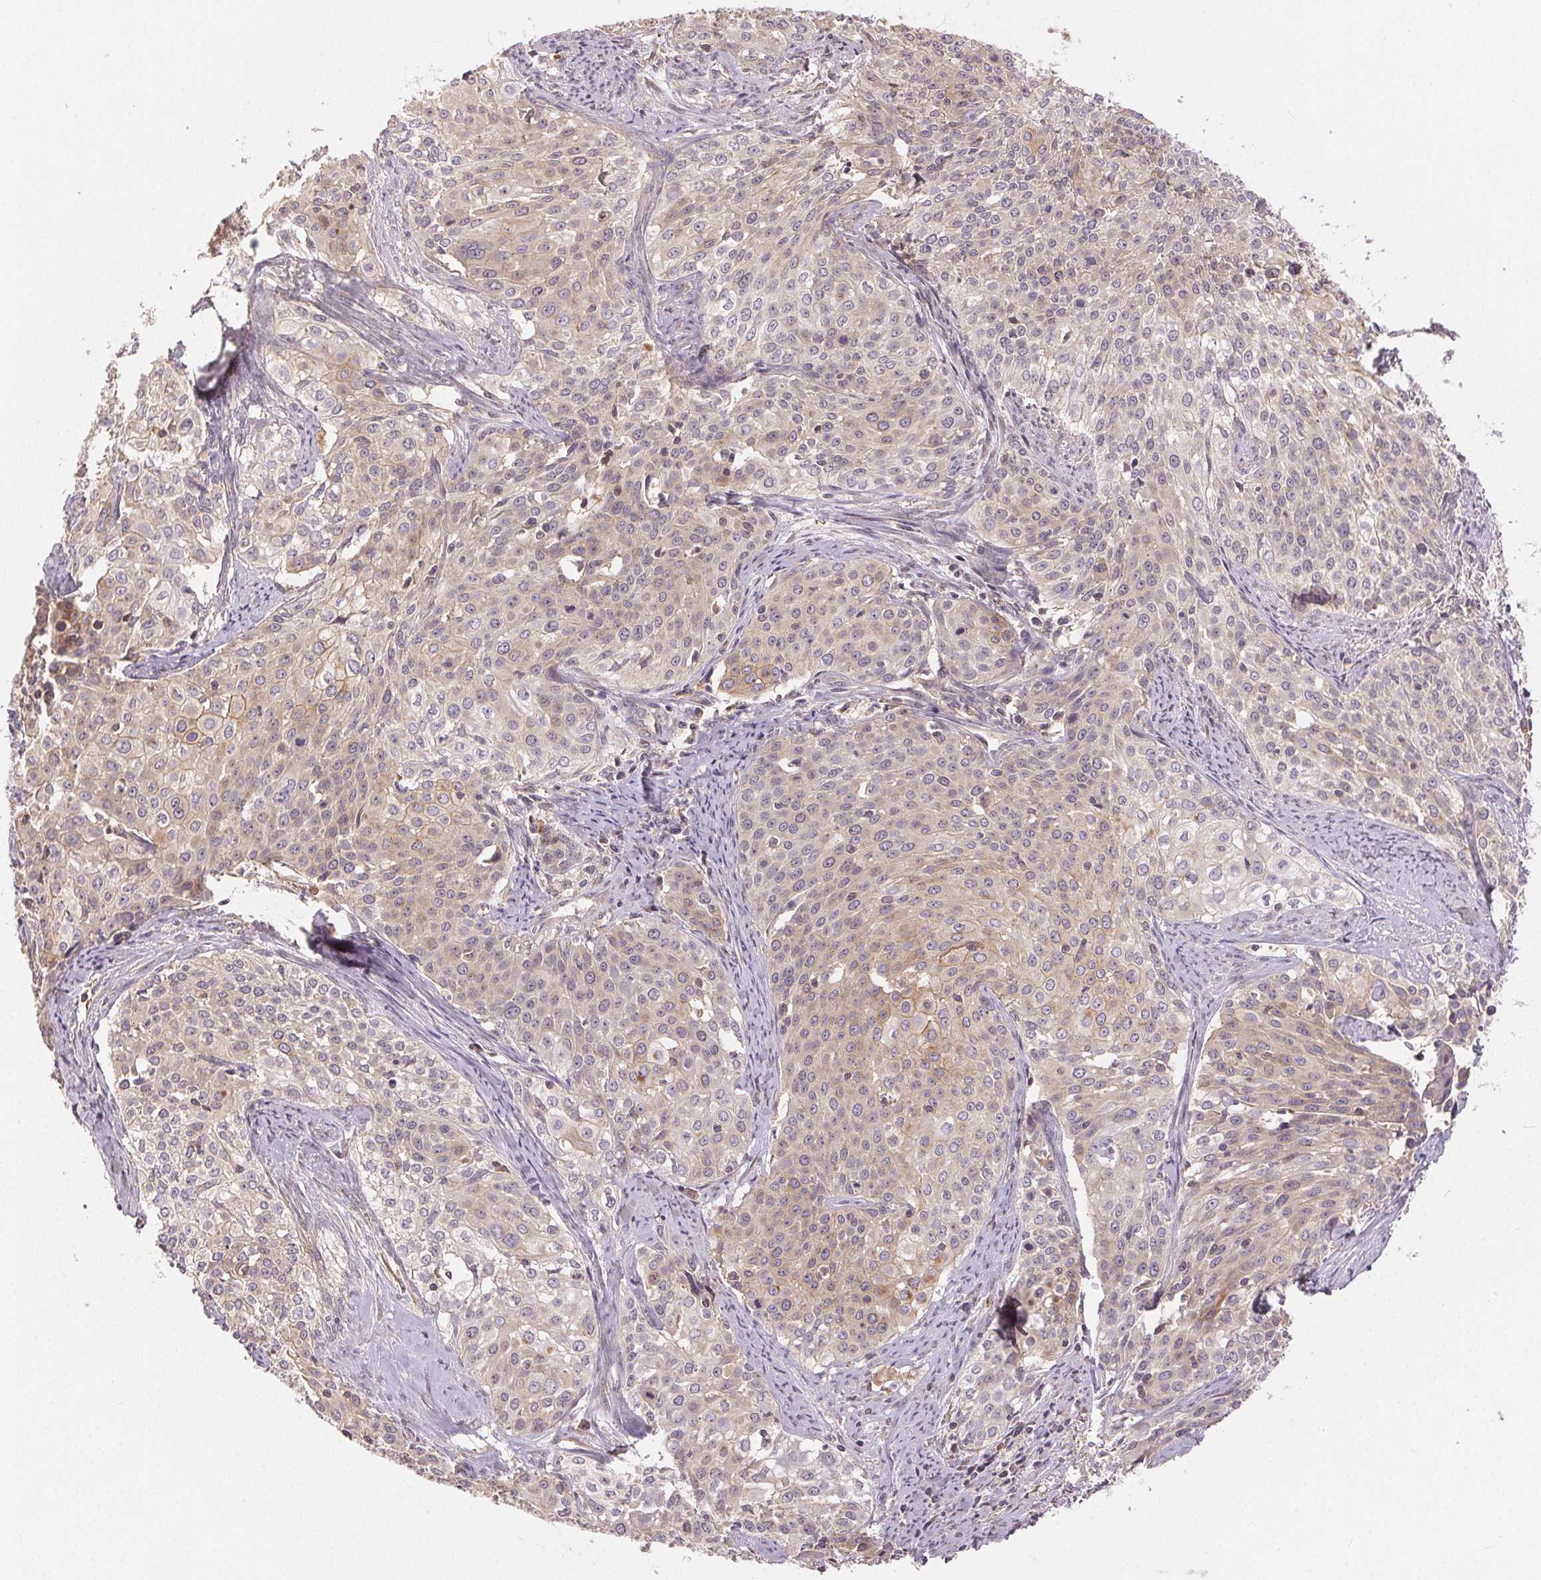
{"staining": {"intensity": "weak", "quantity": "25%-75%", "location": "cytoplasmic/membranous"}, "tissue": "cervical cancer", "cell_type": "Tumor cells", "image_type": "cancer", "snomed": [{"axis": "morphology", "description": "Squamous cell carcinoma, NOS"}, {"axis": "topography", "description": "Cervix"}], "caption": "Immunohistochemical staining of cervical cancer (squamous cell carcinoma) reveals low levels of weak cytoplasmic/membranous positivity in approximately 25%-75% of tumor cells.", "gene": "MAPKAPK2", "patient": {"sex": "female", "age": 39}}